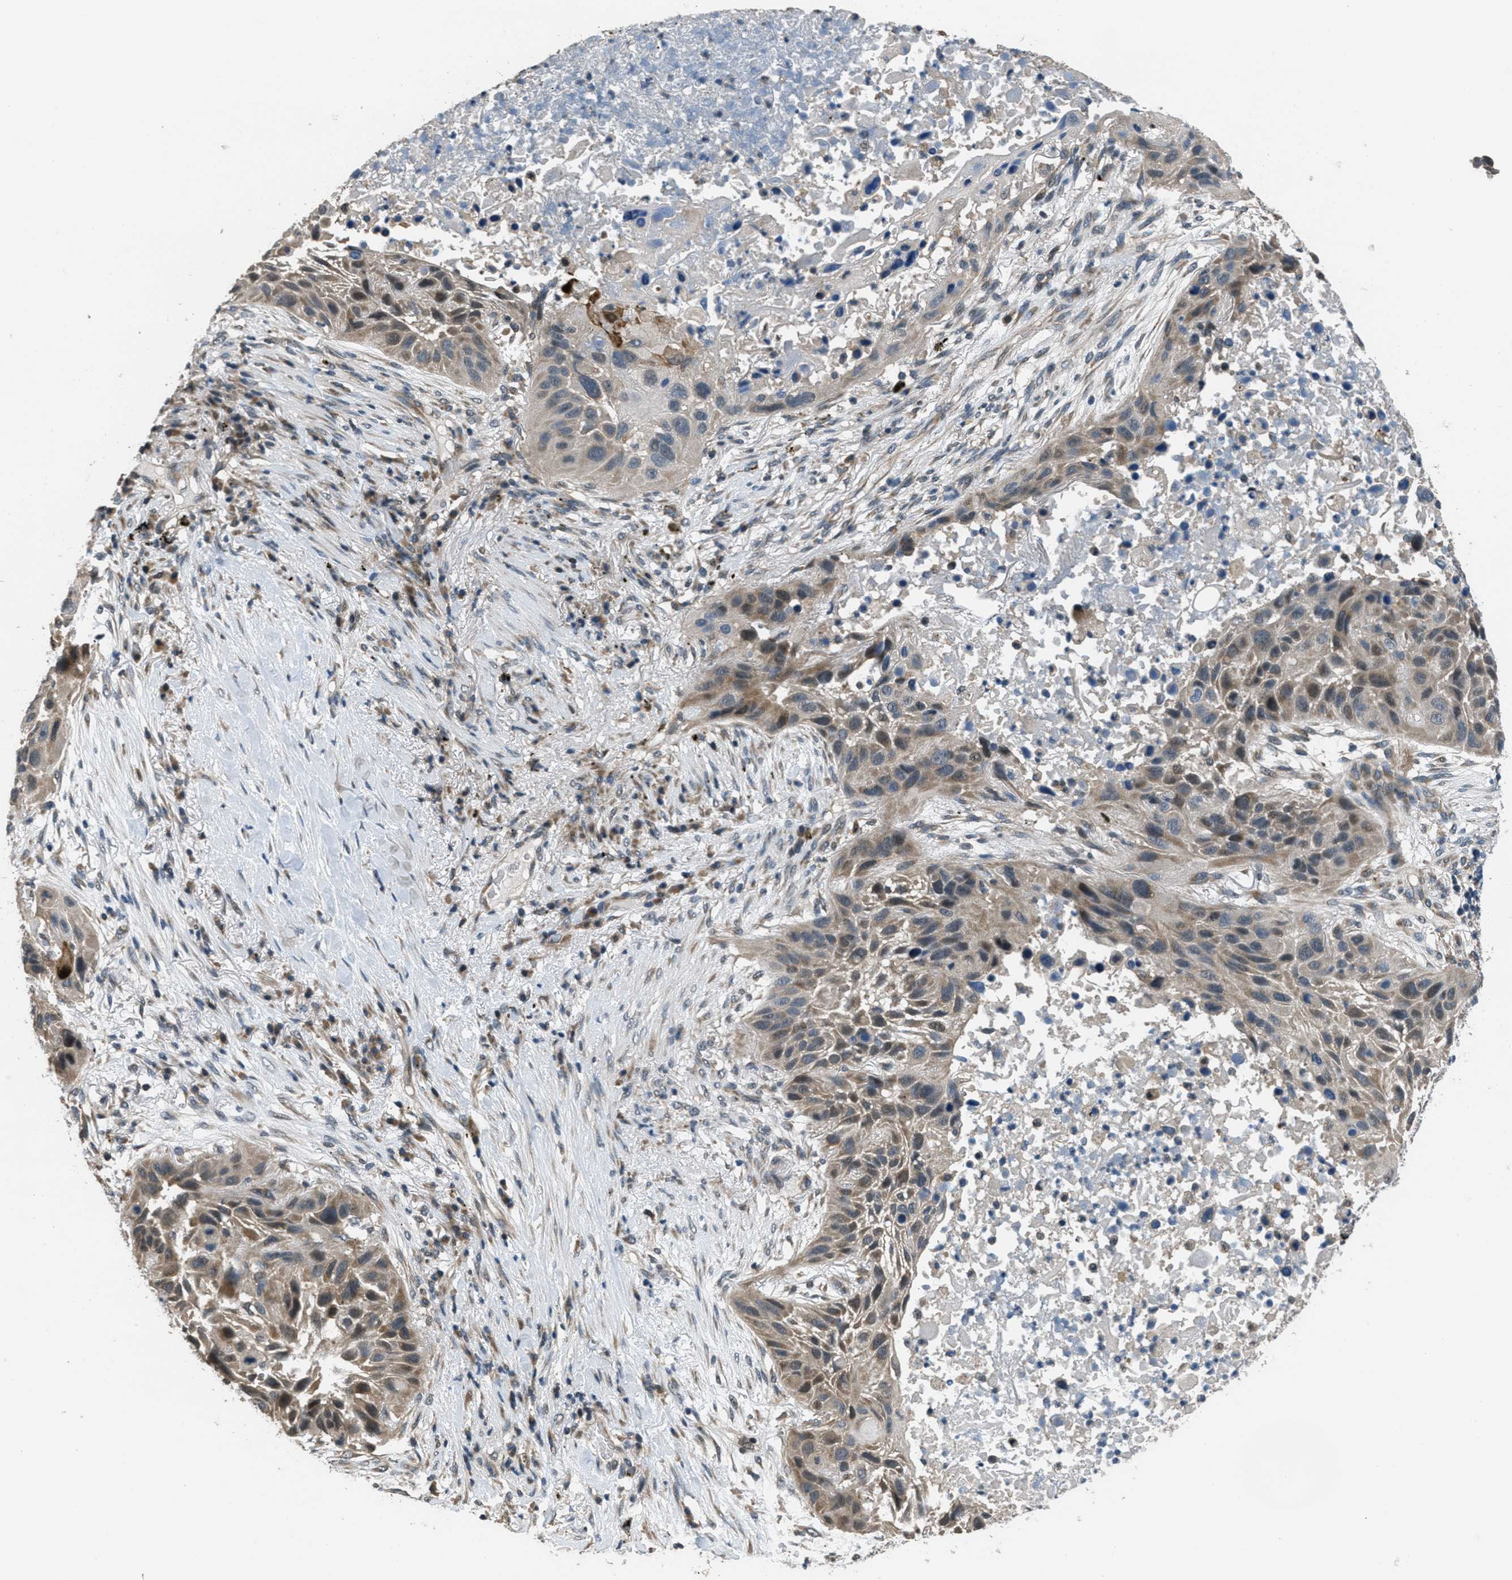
{"staining": {"intensity": "moderate", "quantity": "<25%", "location": "cytoplasmic/membranous,nuclear"}, "tissue": "lung cancer", "cell_type": "Tumor cells", "image_type": "cancer", "snomed": [{"axis": "morphology", "description": "Squamous cell carcinoma, NOS"}, {"axis": "topography", "description": "Lung"}], "caption": "The micrograph shows immunohistochemical staining of lung squamous cell carcinoma. There is moderate cytoplasmic/membranous and nuclear staining is identified in about <25% of tumor cells. Using DAB (brown) and hematoxylin (blue) stains, captured at high magnification using brightfield microscopy.", "gene": "NAT1", "patient": {"sex": "male", "age": 57}}